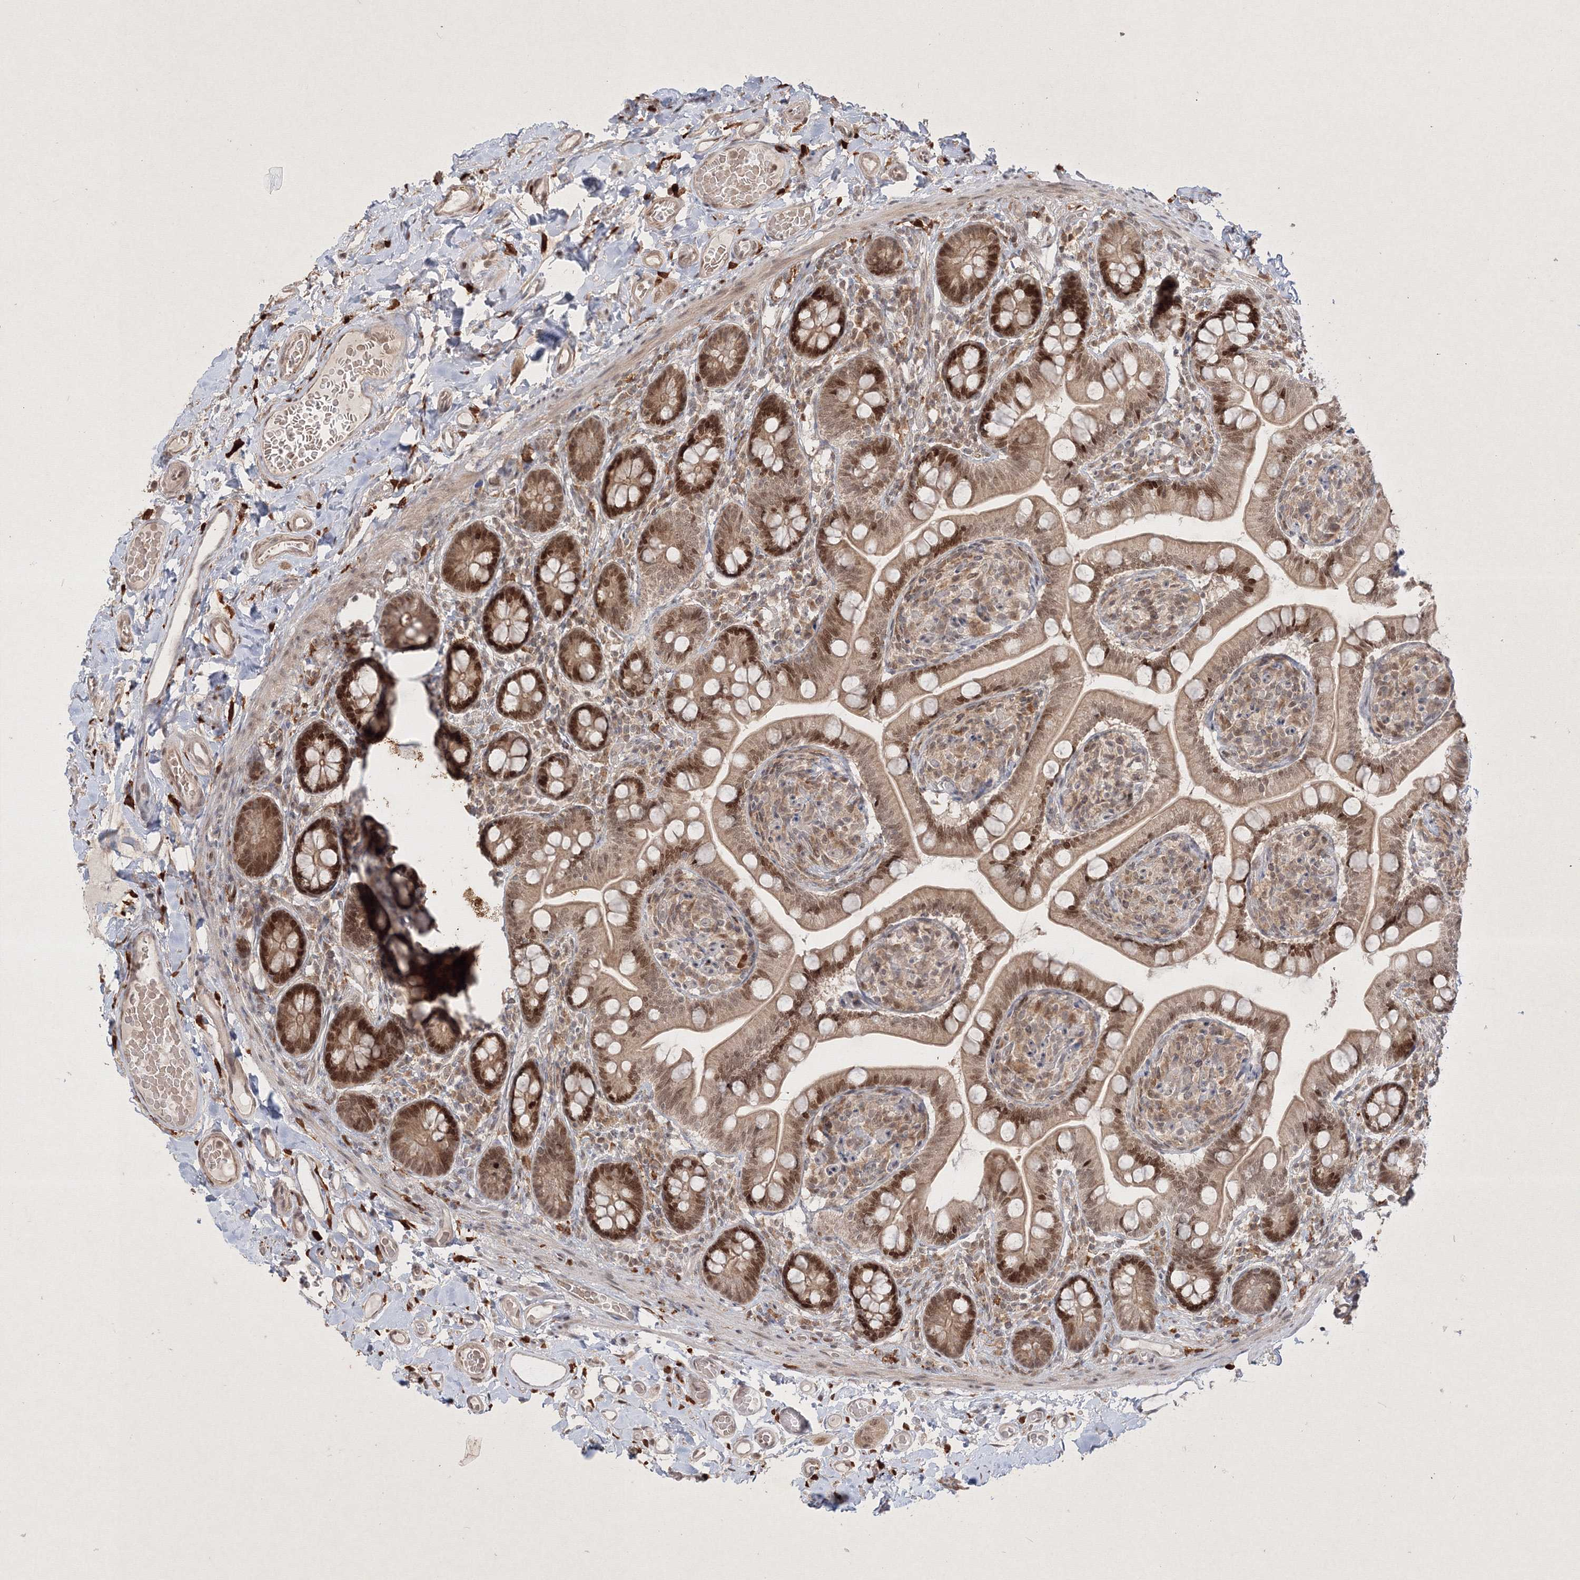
{"staining": {"intensity": "moderate", "quantity": ">75%", "location": "cytoplasmic/membranous,nuclear"}, "tissue": "small intestine", "cell_type": "Glandular cells", "image_type": "normal", "snomed": [{"axis": "morphology", "description": "Normal tissue, NOS"}, {"axis": "topography", "description": "Small intestine"}], "caption": "A brown stain labels moderate cytoplasmic/membranous,nuclear positivity of a protein in glandular cells of normal human small intestine.", "gene": "TAB1", "patient": {"sex": "female", "age": 64}}